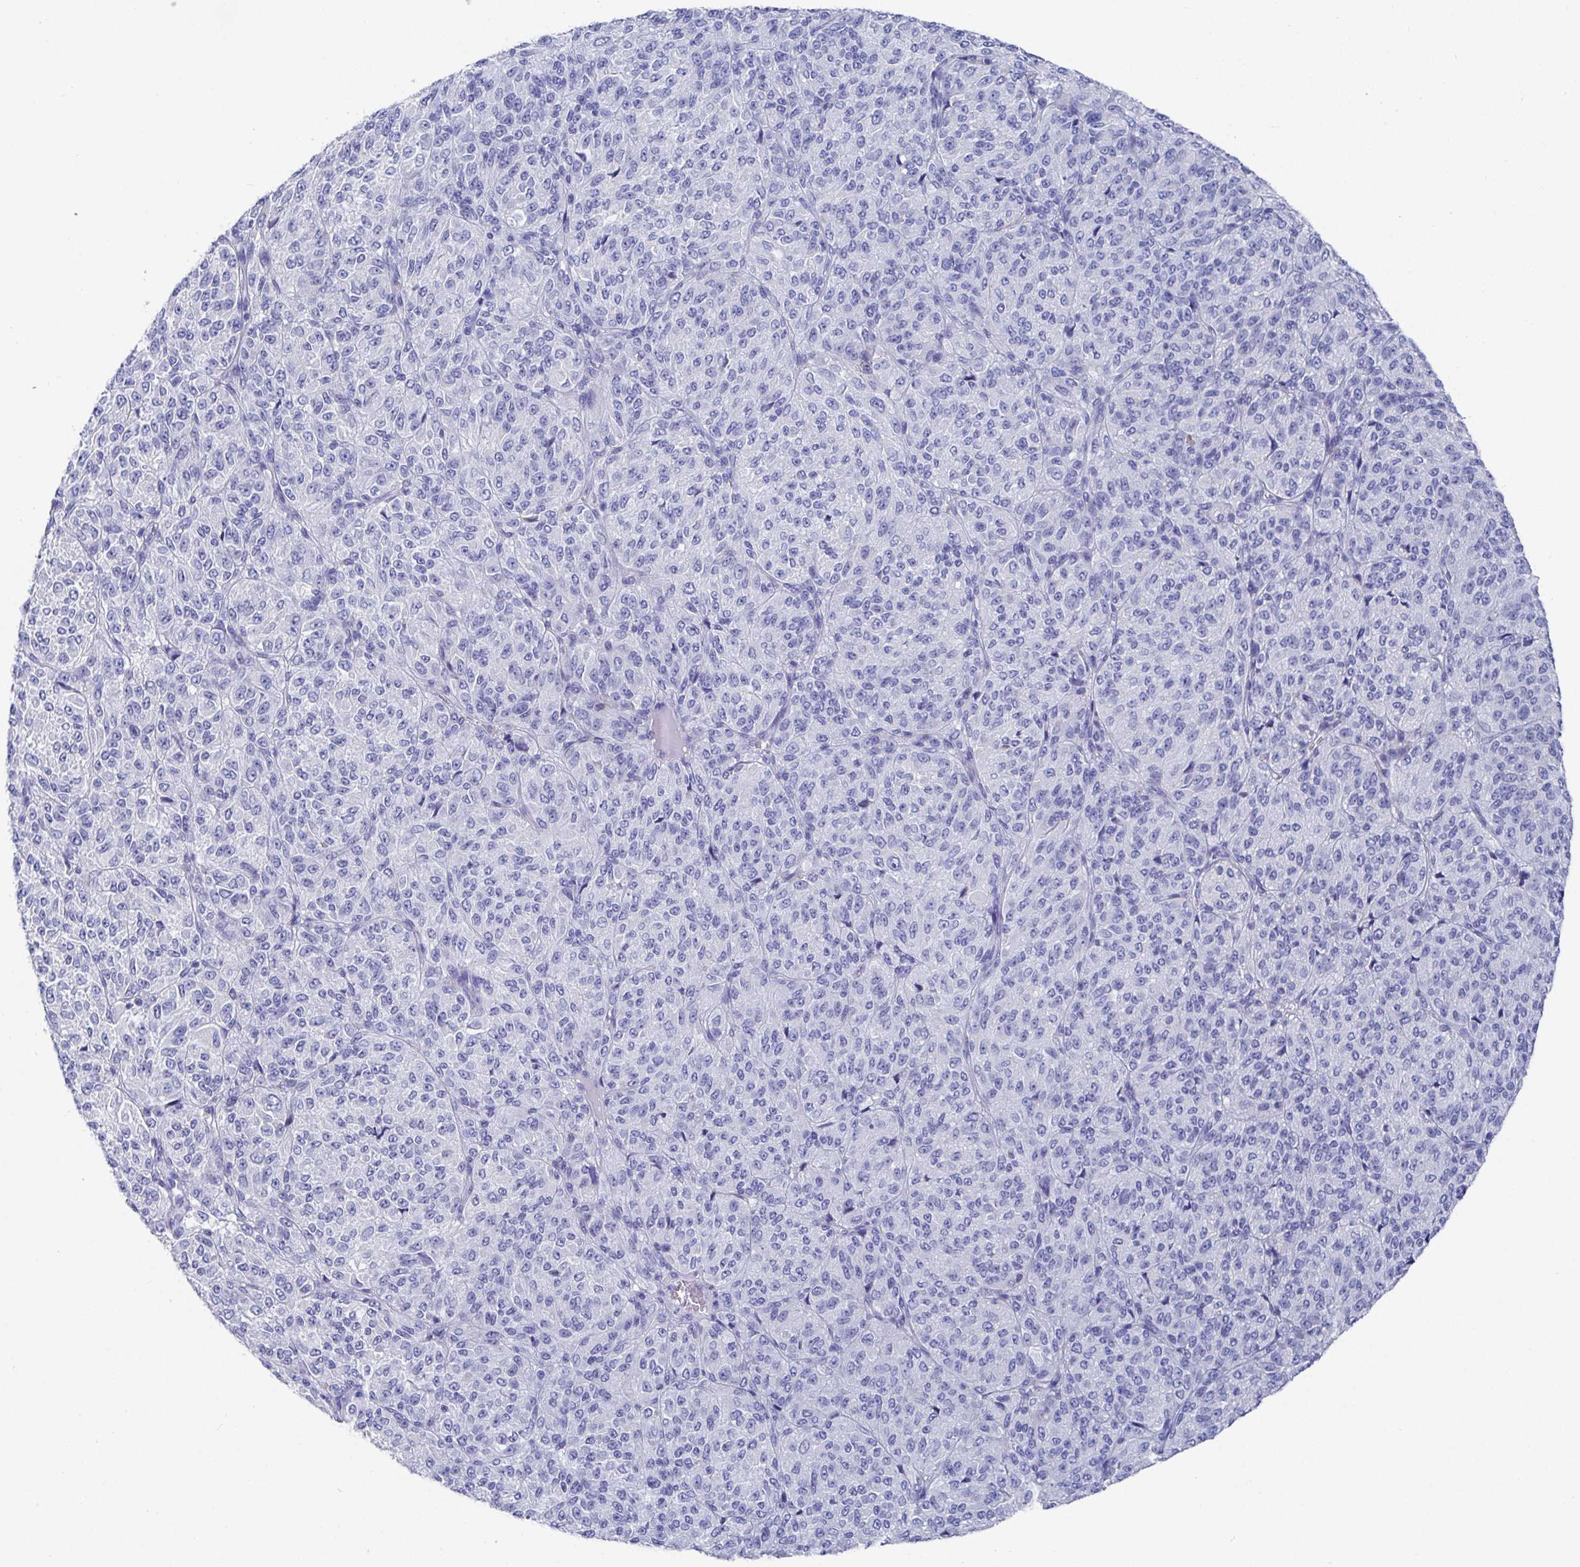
{"staining": {"intensity": "negative", "quantity": "none", "location": "none"}, "tissue": "melanoma", "cell_type": "Tumor cells", "image_type": "cancer", "snomed": [{"axis": "morphology", "description": "Malignant melanoma, Metastatic site"}, {"axis": "topography", "description": "Brain"}], "caption": "The histopathology image reveals no staining of tumor cells in malignant melanoma (metastatic site).", "gene": "CLDN8", "patient": {"sex": "female", "age": 56}}